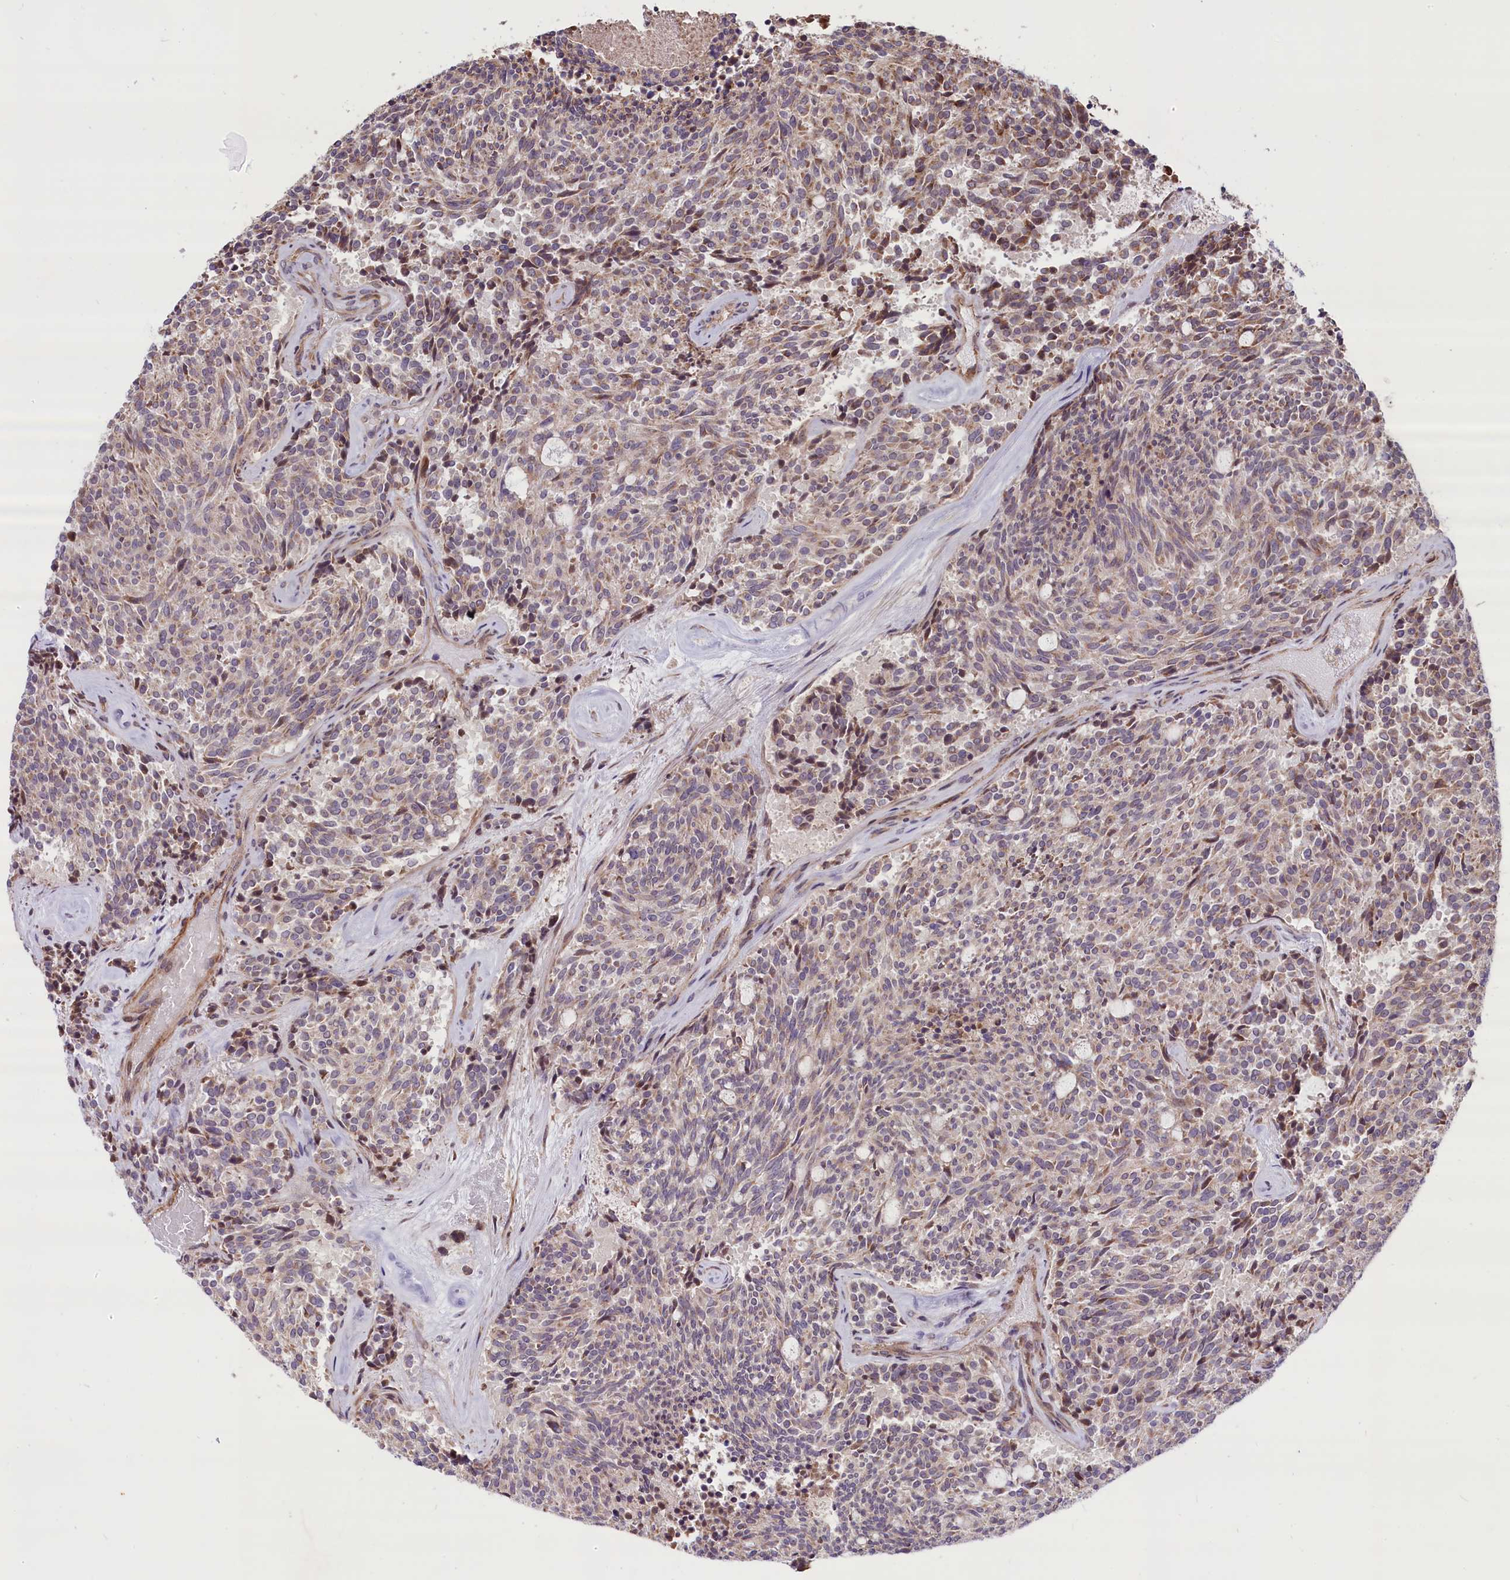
{"staining": {"intensity": "weak", "quantity": "25%-75%", "location": "cytoplasmic/membranous"}, "tissue": "carcinoid", "cell_type": "Tumor cells", "image_type": "cancer", "snomed": [{"axis": "morphology", "description": "Carcinoid, malignant, NOS"}, {"axis": "topography", "description": "Pancreas"}], "caption": "Weak cytoplasmic/membranous positivity for a protein is present in about 25%-75% of tumor cells of carcinoid (malignant) using immunohistochemistry (IHC).", "gene": "HDAC5", "patient": {"sex": "female", "age": 54}}